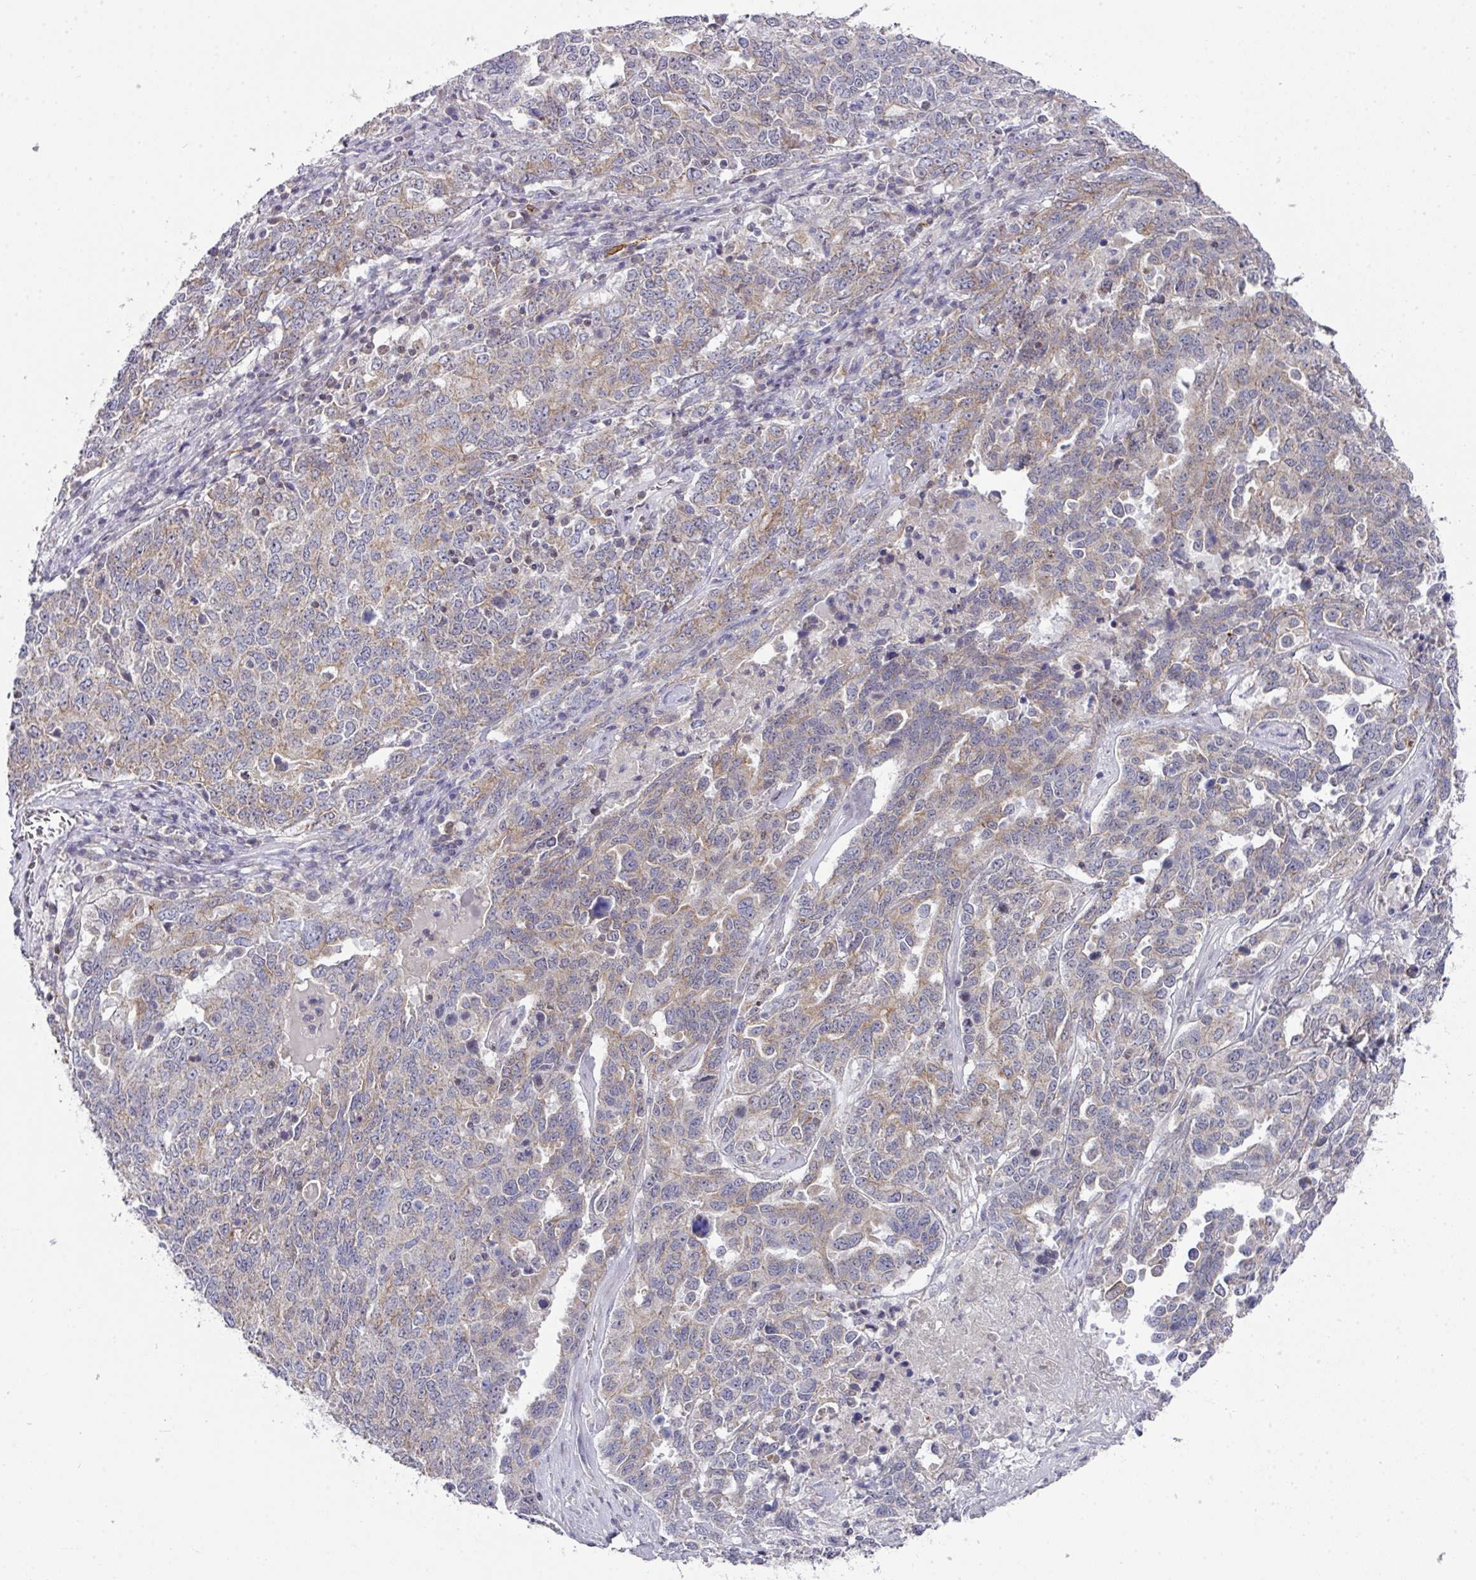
{"staining": {"intensity": "weak", "quantity": ">75%", "location": "cytoplasmic/membranous"}, "tissue": "ovarian cancer", "cell_type": "Tumor cells", "image_type": "cancer", "snomed": [{"axis": "morphology", "description": "Carcinoma, endometroid"}, {"axis": "topography", "description": "Ovary"}], "caption": "This is an image of immunohistochemistry staining of endometroid carcinoma (ovarian), which shows weak positivity in the cytoplasmic/membranous of tumor cells.", "gene": "DCAF12L2", "patient": {"sex": "female", "age": 62}}